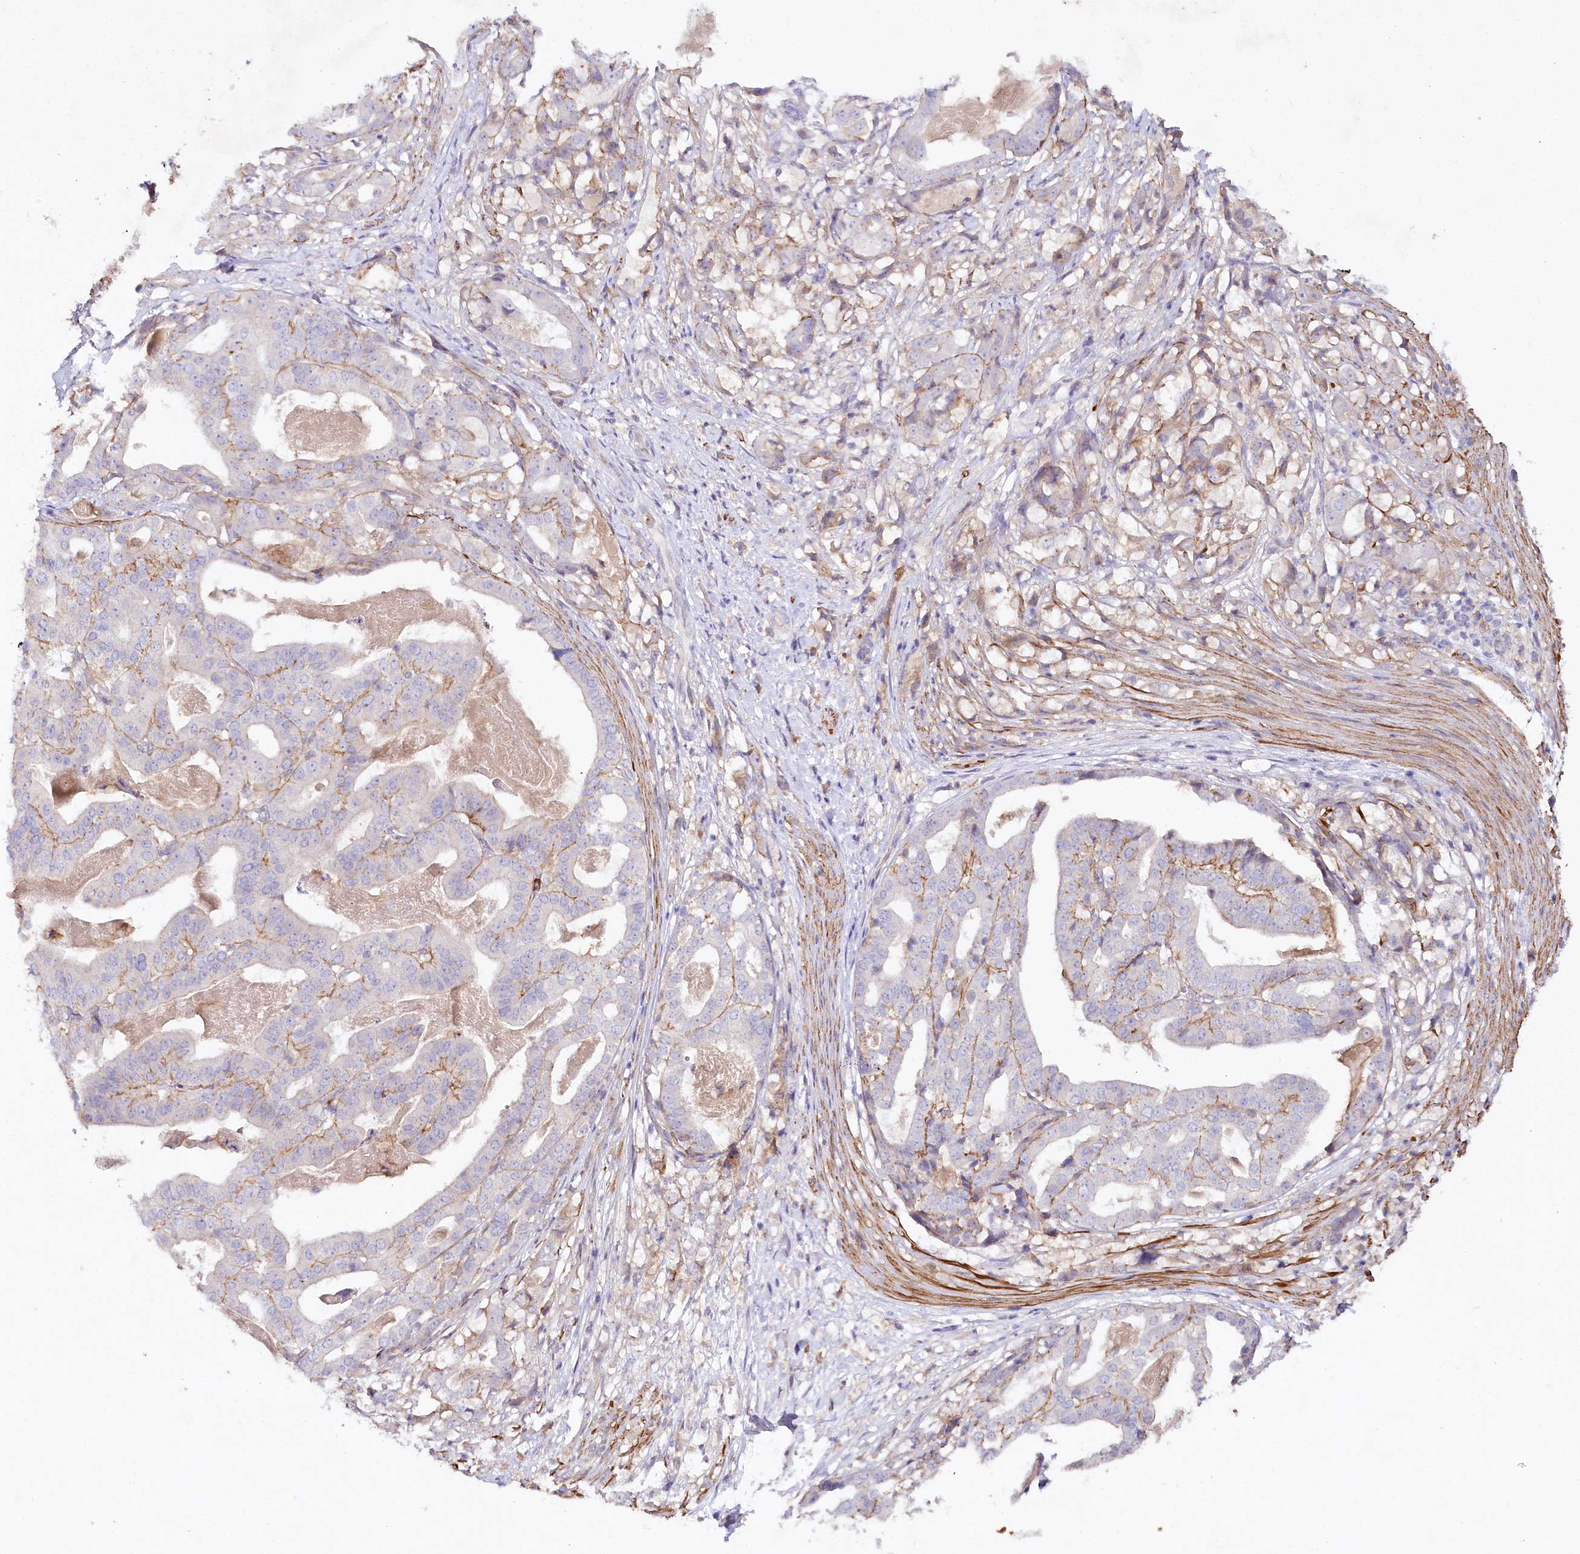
{"staining": {"intensity": "moderate", "quantity": "<25%", "location": "cytoplasmic/membranous"}, "tissue": "stomach cancer", "cell_type": "Tumor cells", "image_type": "cancer", "snomed": [{"axis": "morphology", "description": "Adenocarcinoma, NOS"}, {"axis": "topography", "description": "Stomach"}], "caption": "Protein expression analysis of stomach cancer (adenocarcinoma) shows moderate cytoplasmic/membranous staining in about <25% of tumor cells.", "gene": "ALDH3B1", "patient": {"sex": "male", "age": 48}}